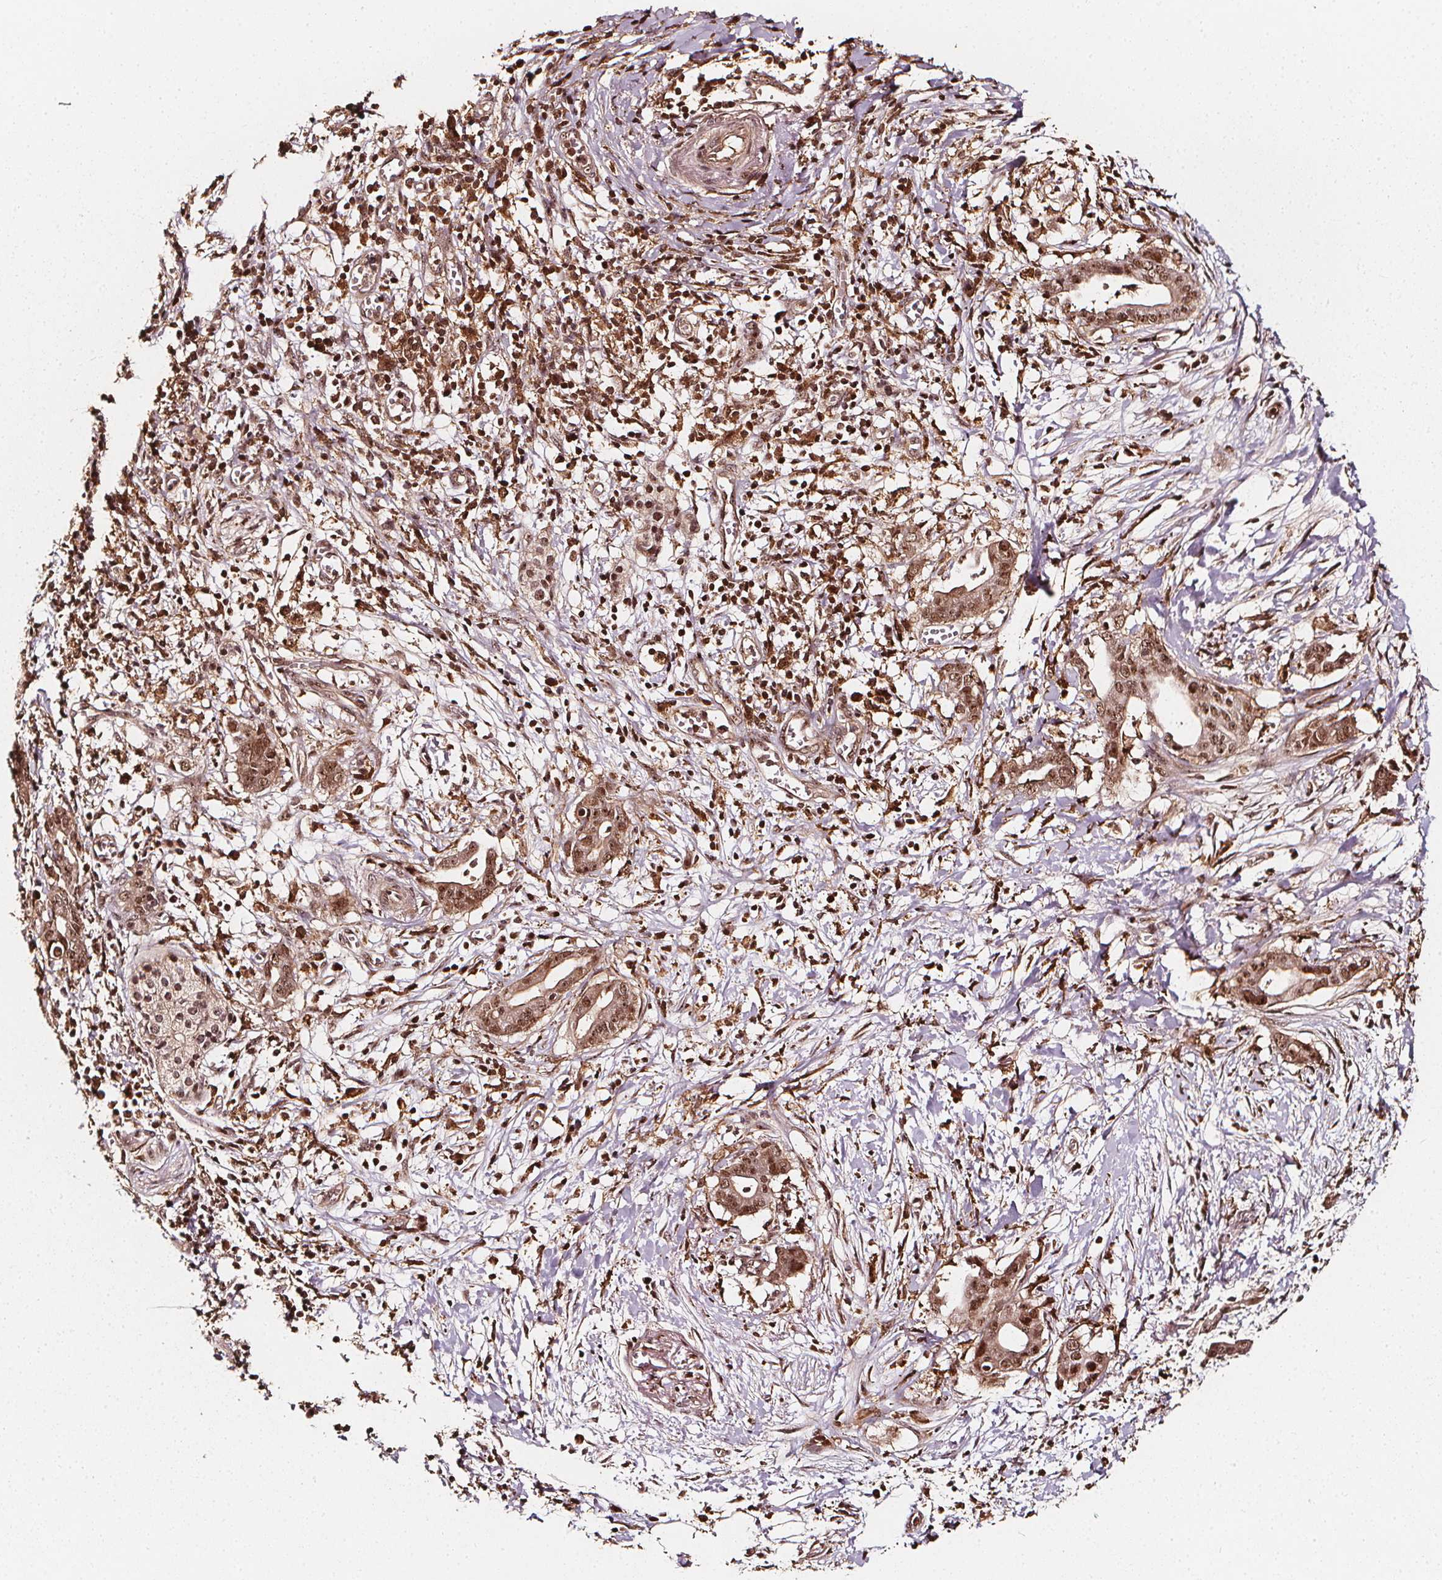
{"staining": {"intensity": "moderate", "quantity": ">75%", "location": "cytoplasmic/membranous,nuclear"}, "tissue": "pancreatic cancer", "cell_type": "Tumor cells", "image_type": "cancer", "snomed": [{"axis": "morphology", "description": "Adenocarcinoma, NOS"}, {"axis": "topography", "description": "Pancreas"}], "caption": "A histopathology image of adenocarcinoma (pancreatic) stained for a protein shows moderate cytoplasmic/membranous and nuclear brown staining in tumor cells.", "gene": "EXOSC9", "patient": {"sex": "male", "age": 61}}